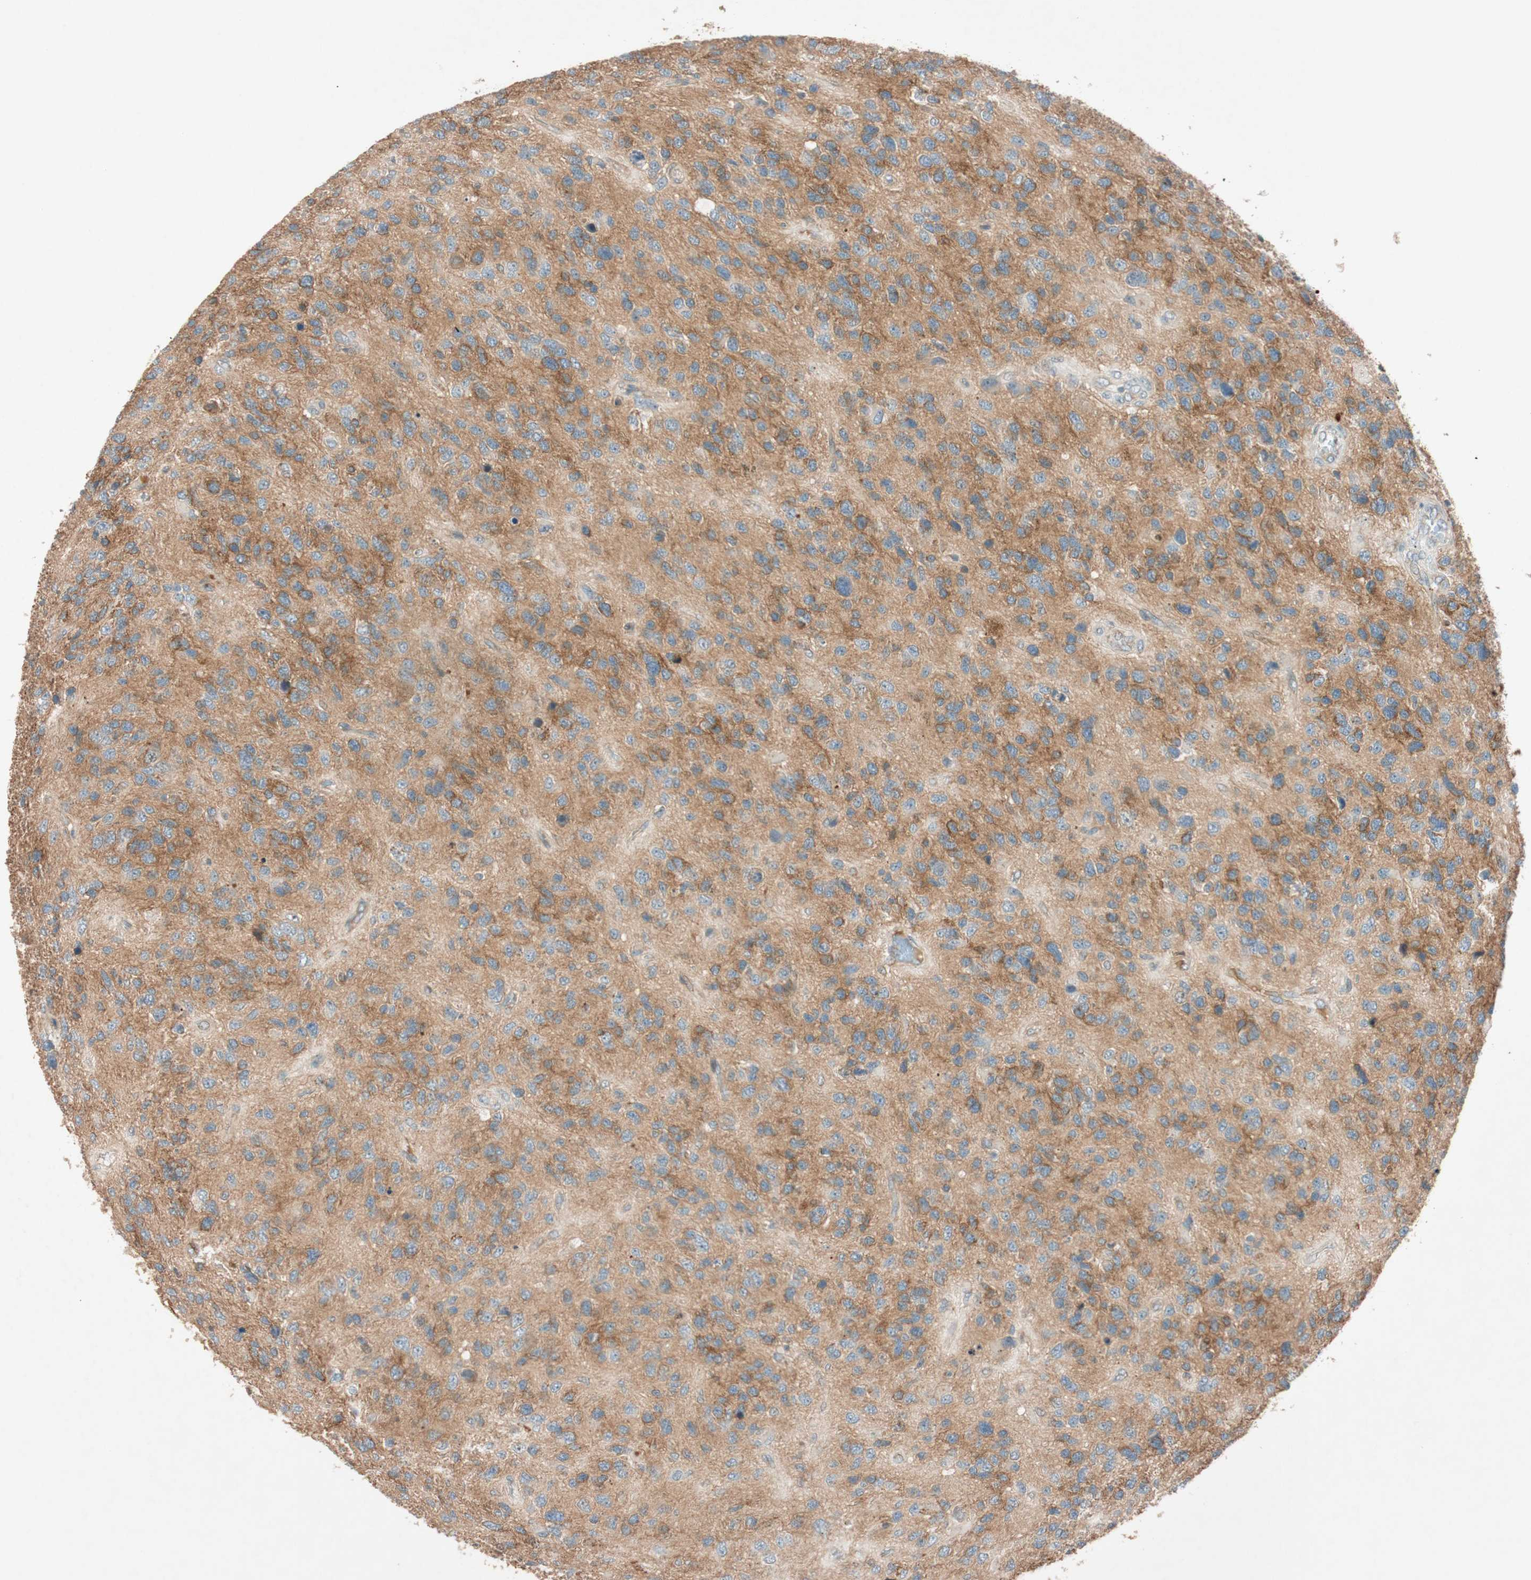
{"staining": {"intensity": "moderate", "quantity": "<25%", "location": "cytoplasmic/membranous"}, "tissue": "glioma", "cell_type": "Tumor cells", "image_type": "cancer", "snomed": [{"axis": "morphology", "description": "Glioma, malignant, High grade"}, {"axis": "topography", "description": "Brain"}], "caption": "Protein staining reveals moderate cytoplasmic/membranous staining in about <25% of tumor cells in malignant high-grade glioma.", "gene": "EPHA6", "patient": {"sex": "female", "age": 58}}